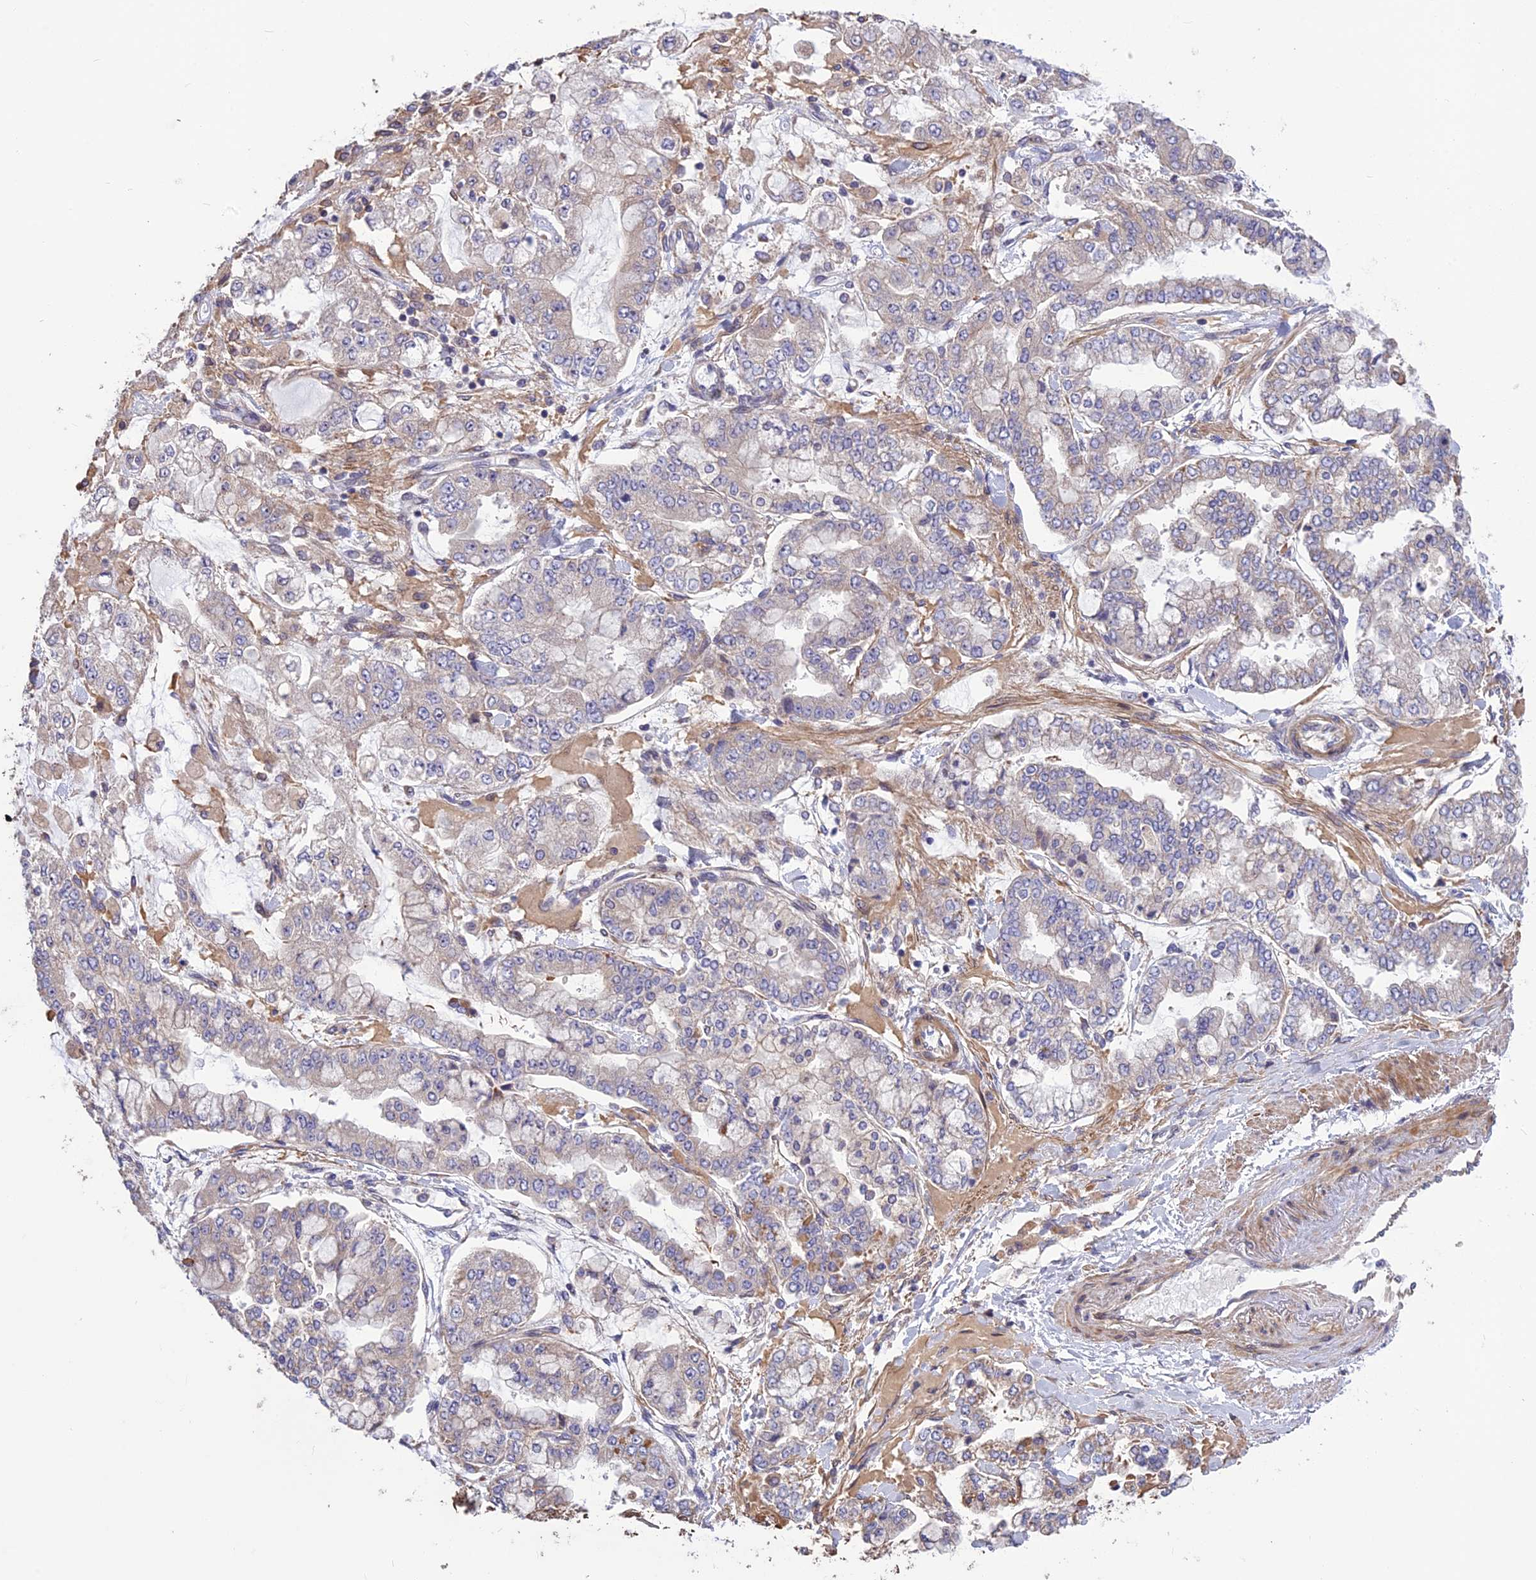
{"staining": {"intensity": "weak", "quantity": "<25%", "location": "cytoplasmic/membranous"}, "tissue": "stomach cancer", "cell_type": "Tumor cells", "image_type": "cancer", "snomed": [{"axis": "morphology", "description": "Normal tissue, NOS"}, {"axis": "morphology", "description": "Adenocarcinoma, NOS"}, {"axis": "topography", "description": "Stomach, upper"}, {"axis": "topography", "description": "Stomach"}], "caption": "Tumor cells show no significant expression in adenocarcinoma (stomach).", "gene": "SPG21", "patient": {"sex": "male", "age": 76}}